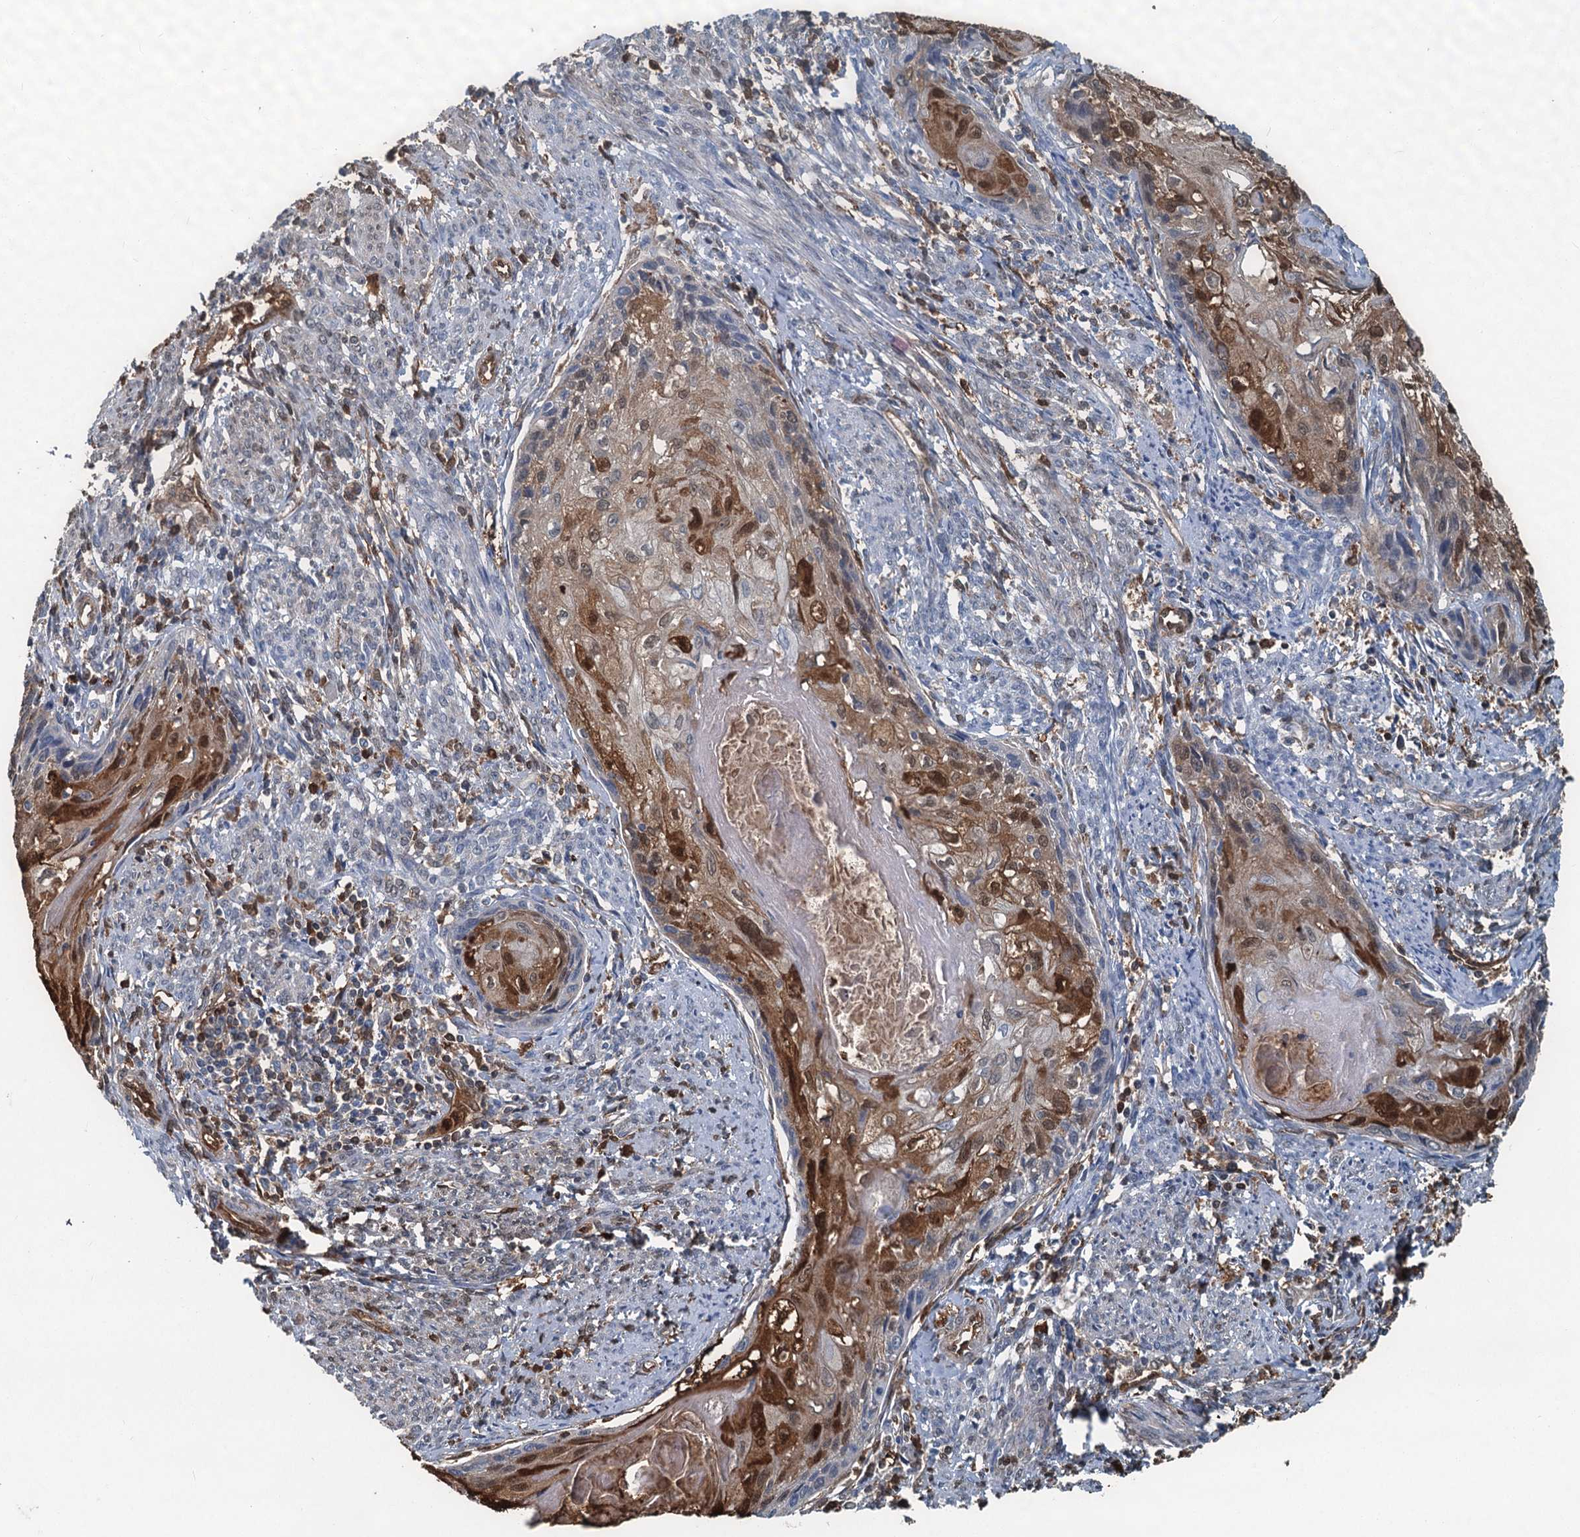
{"staining": {"intensity": "moderate", "quantity": ">75%", "location": "cytoplasmic/membranous,nuclear"}, "tissue": "cervical cancer", "cell_type": "Tumor cells", "image_type": "cancer", "snomed": [{"axis": "morphology", "description": "Squamous cell carcinoma, NOS"}, {"axis": "topography", "description": "Cervix"}], "caption": "Protein expression analysis of squamous cell carcinoma (cervical) exhibits moderate cytoplasmic/membranous and nuclear positivity in approximately >75% of tumor cells.", "gene": "S100A6", "patient": {"sex": "female", "age": 67}}